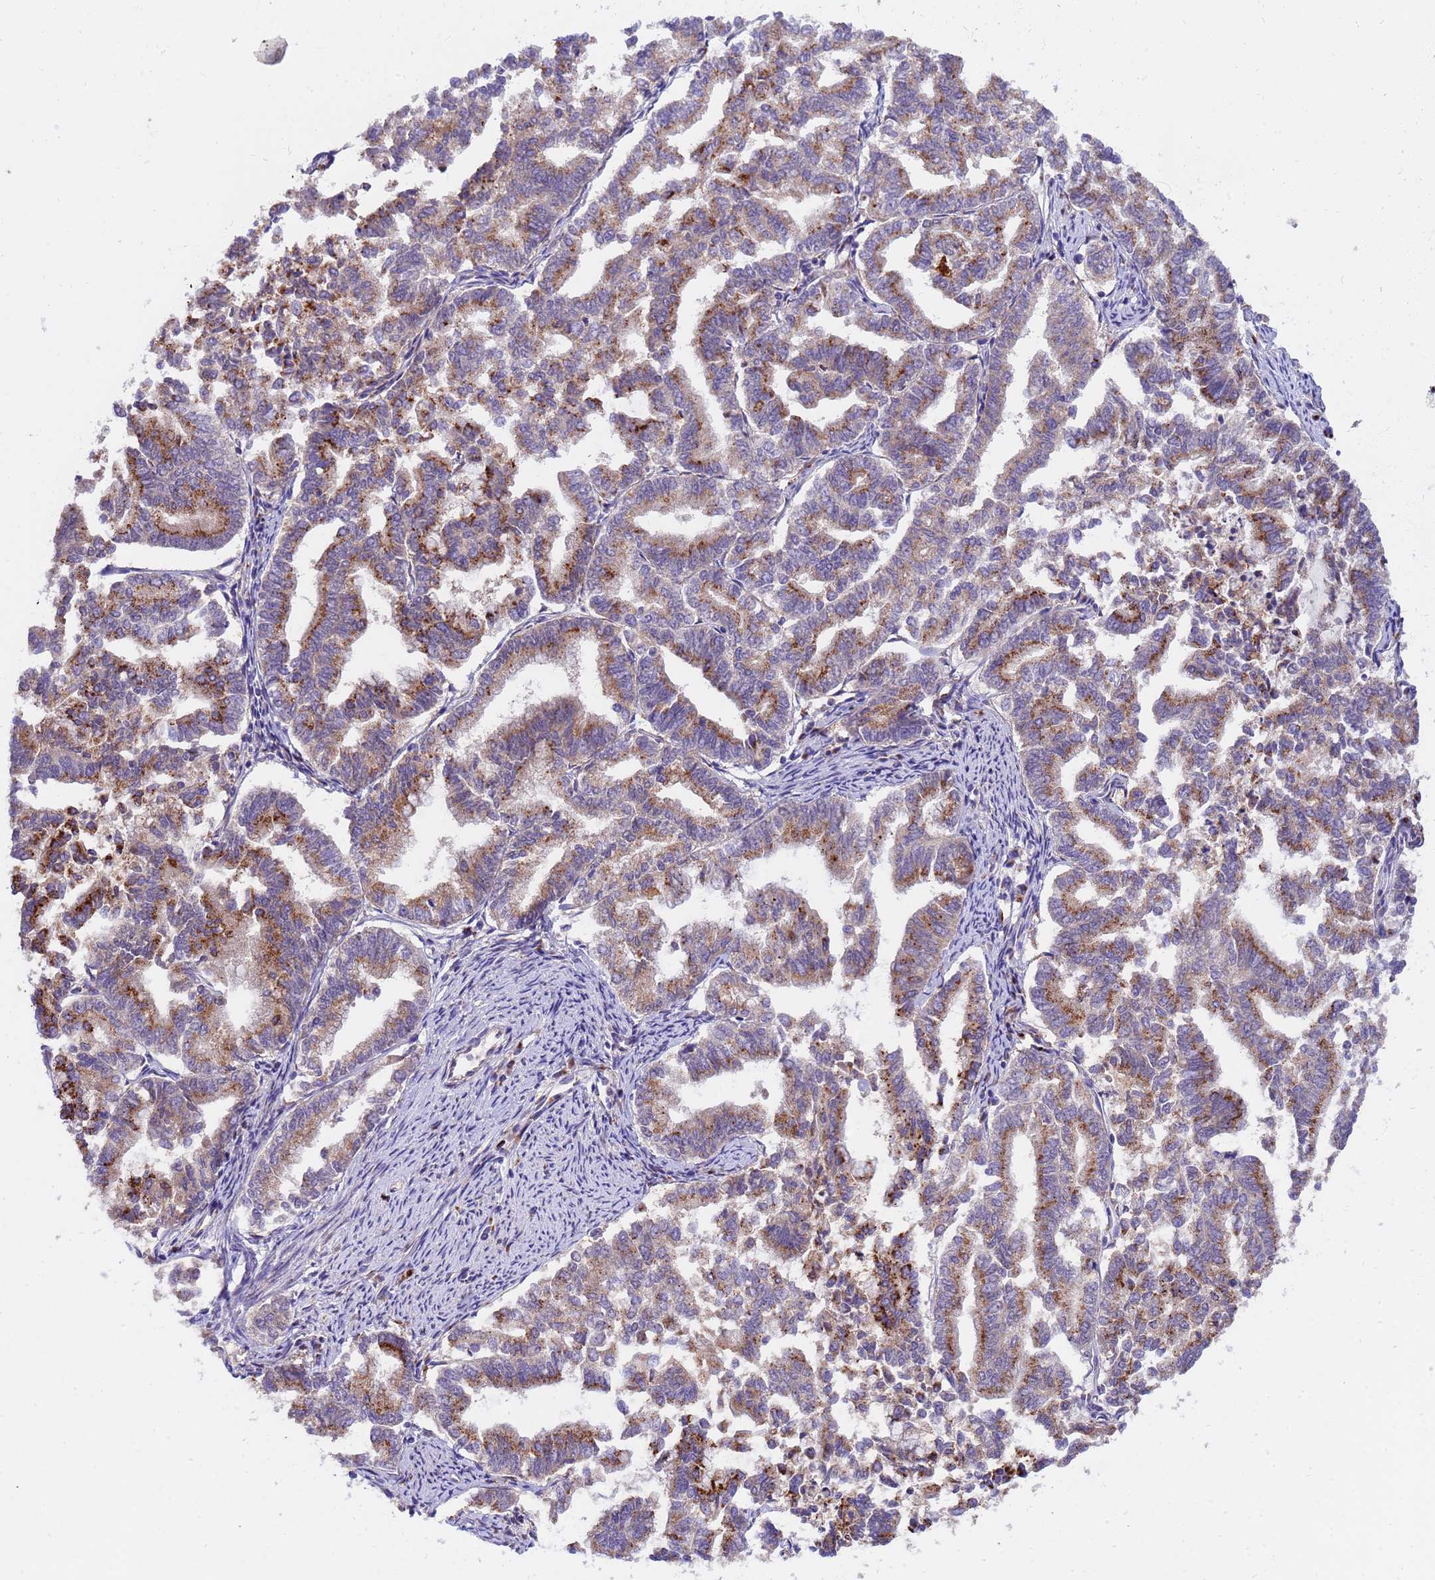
{"staining": {"intensity": "moderate", "quantity": ">75%", "location": "cytoplasmic/membranous"}, "tissue": "endometrial cancer", "cell_type": "Tumor cells", "image_type": "cancer", "snomed": [{"axis": "morphology", "description": "Adenocarcinoma, NOS"}, {"axis": "topography", "description": "Endometrium"}], "caption": "Human endometrial adenocarcinoma stained with a brown dye displays moderate cytoplasmic/membranous positive positivity in about >75% of tumor cells.", "gene": "HPS3", "patient": {"sex": "female", "age": 79}}